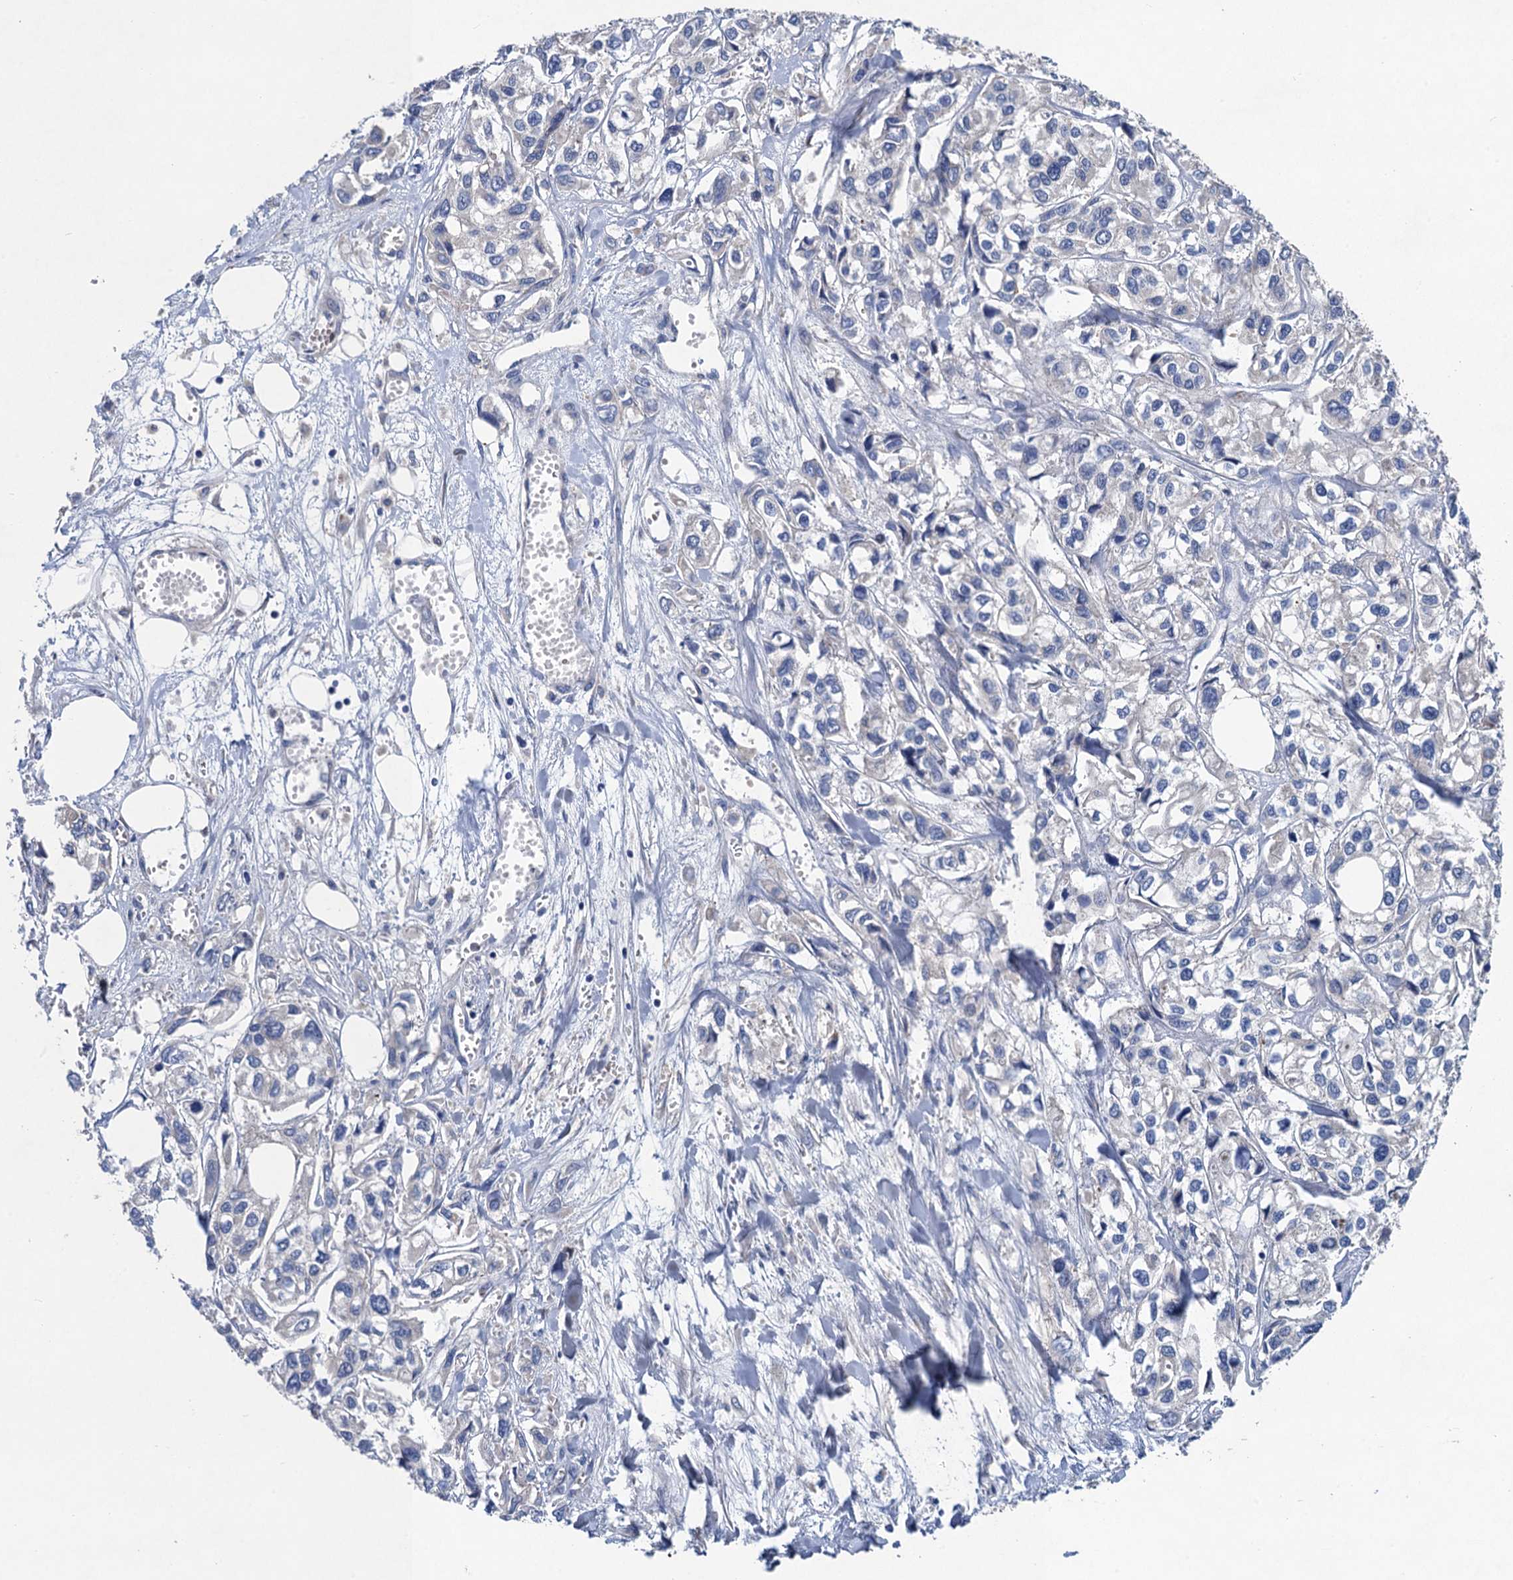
{"staining": {"intensity": "negative", "quantity": "none", "location": "none"}, "tissue": "urothelial cancer", "cell_type": "Tumor cells", "image_type": "cancer", "snomed": [{"axis": "morphology", "description": "Urothelial carcinoma, High grade"}, {"axis": "topography", "description": "Urinary bladder"}], "caption": "An image of high-grade urothelial carcinoma stained for a protein shows no brown staining in tumor cells.", "gene": "TRAF7", "patient": {"sex": "male", "age": 67}}